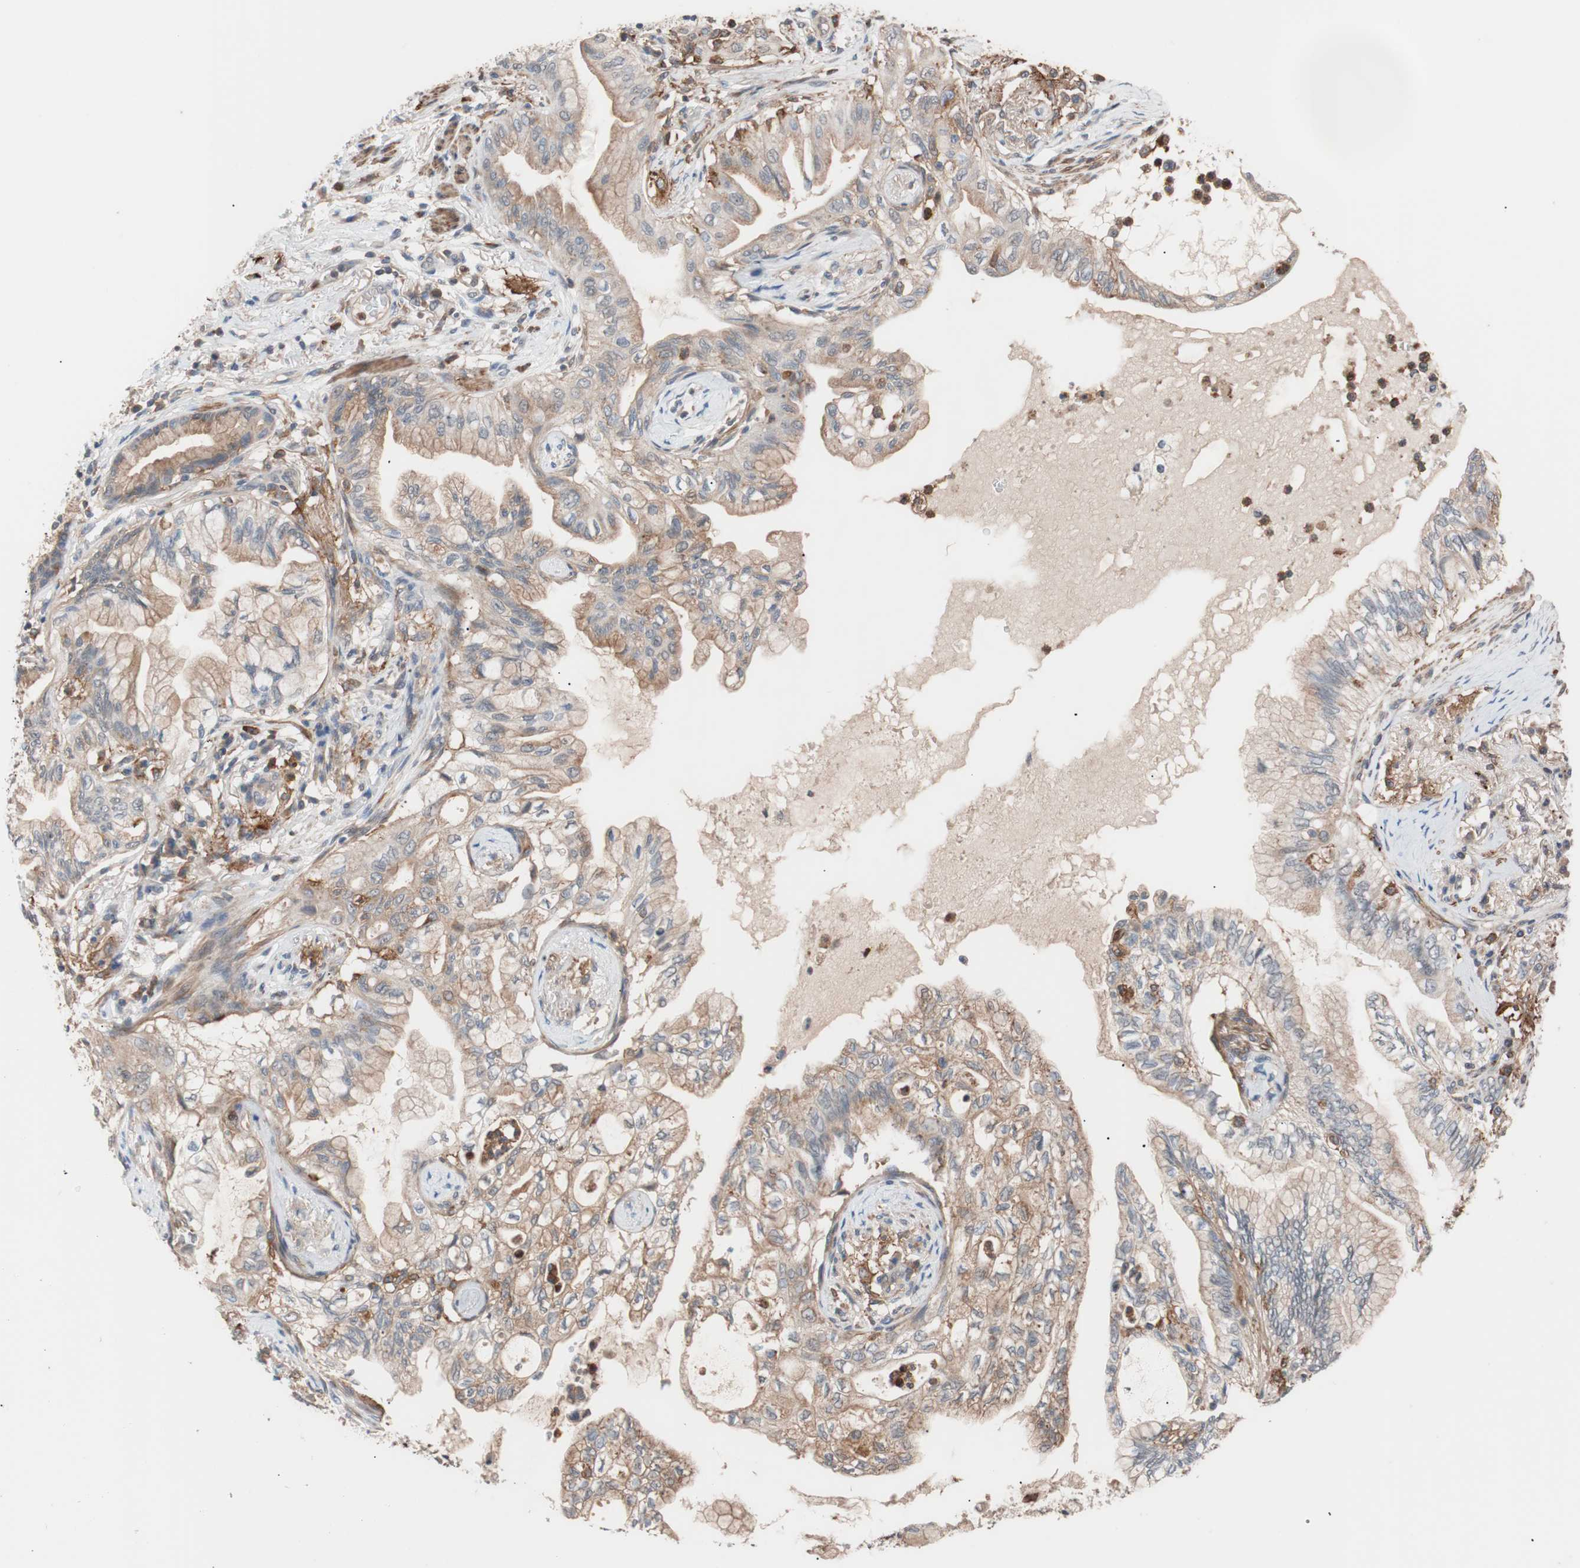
{"staining": {"intensity": "weak", "quantity": "25%-75%", "location": "cytoplasmic/membranous"}, "tissue": "lung cancer", "cell_type": "Tumor cells", "image_type": "cancer", "snomed": [{"axis": "morphology", "description": "Adenocarcinoma, NOS"}, {"axis": "topography", "description": "Lung"}], "caption": "Immunohistochemistry (DAB (3,3'-diaminobenzidine)) staining of human lung cancer (adenocarcinoma) exhibits weak cytoplasmic/membranous protein expression in about 25%-75% of tumor cells. (Brightfield microscopy of DAB IHC at high magnification).", "gene": "LITAF", "patient": {"sex": "female", "age": 70}}